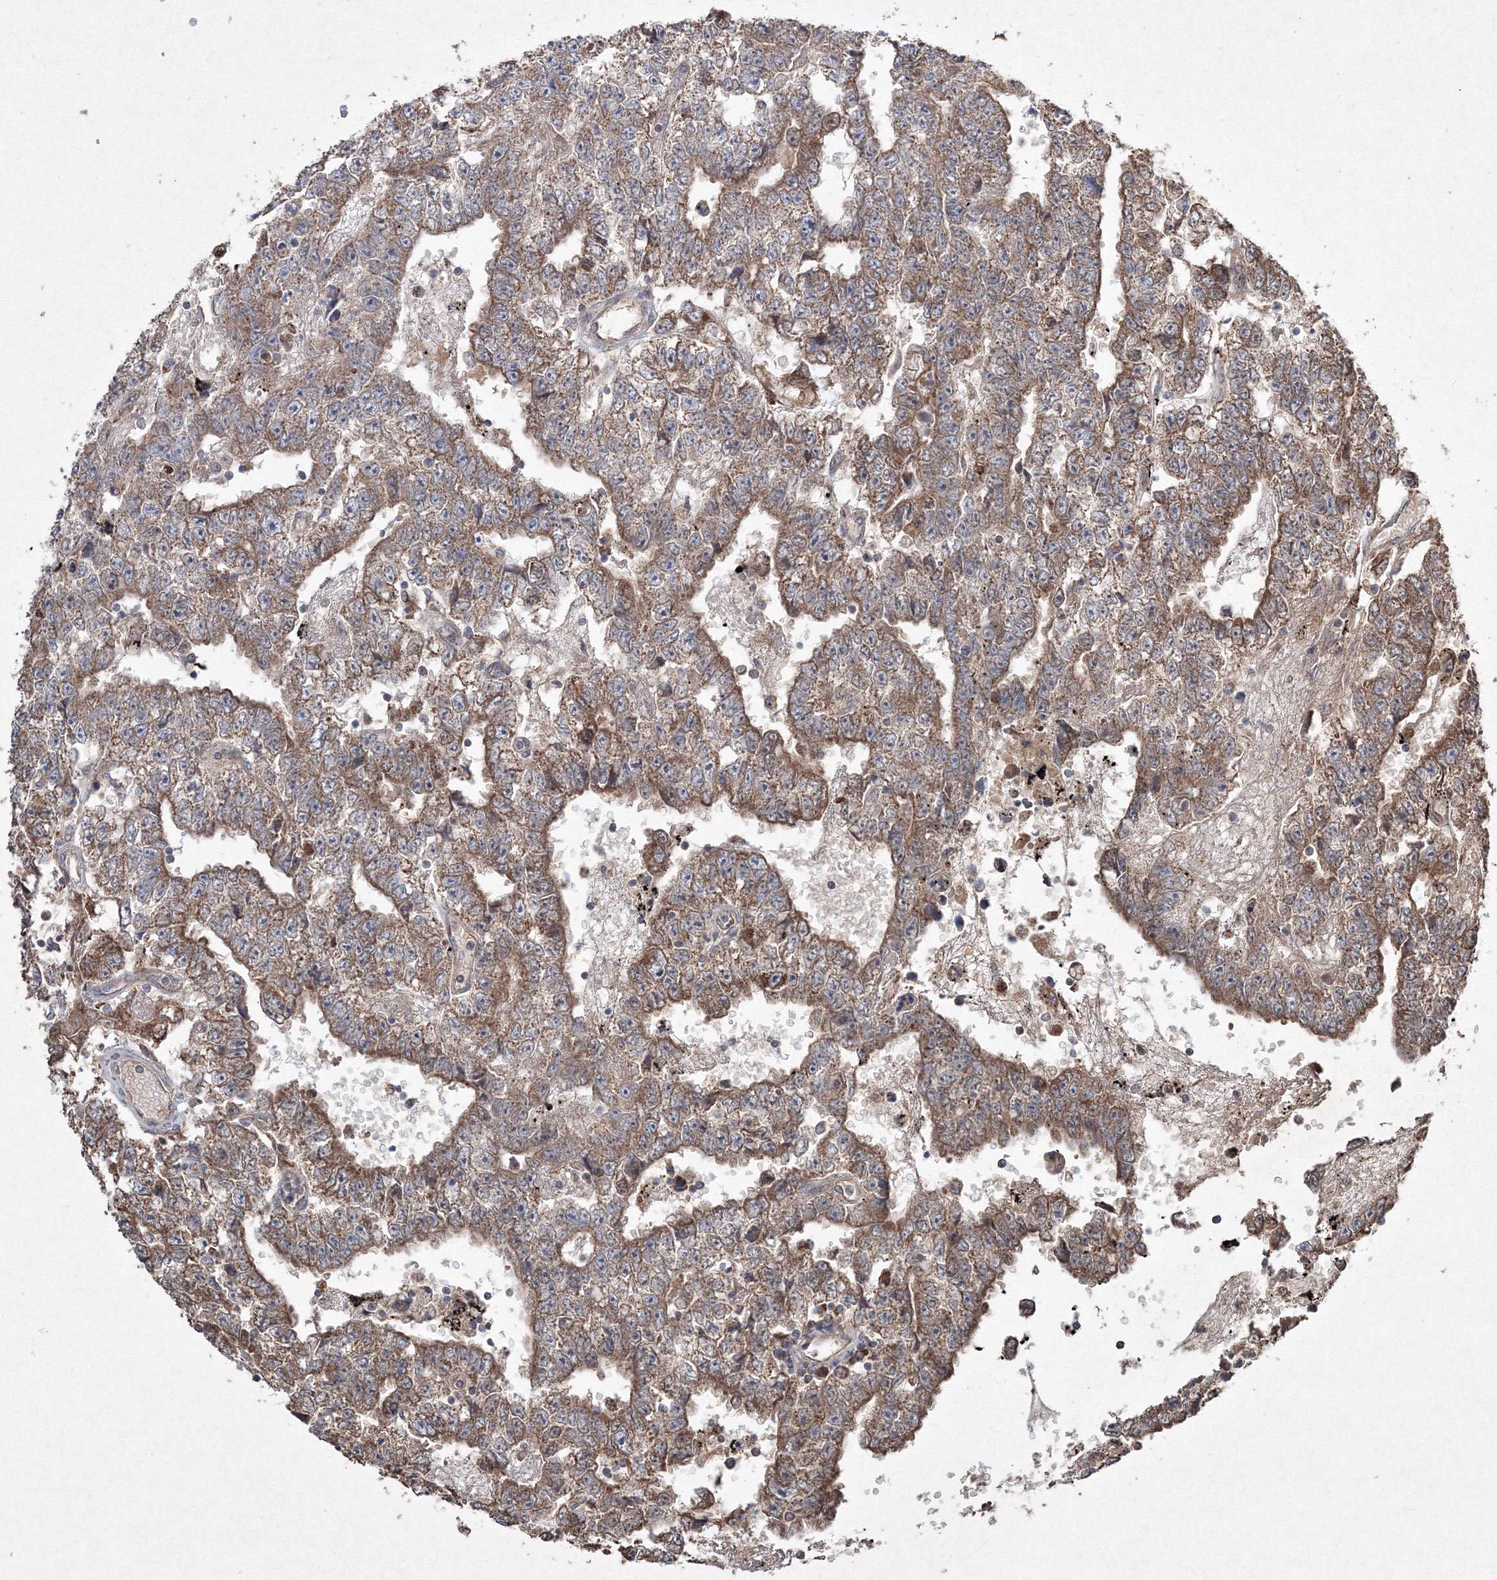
{"staining": {"intensity": "moderate", "quantity": ">75%", "location": "cytoplasmic/membranous"}, "tissue": "testis cancer", "cell_type": "Tumor cells", "image_type": "cancer", "snomed": [{"axis": "morphology", "description": "Carcinoma, Embryonal, NOS"}, {"axis": "topography", "description": "Testis"}], "caption": "IHC histopathology image of neoplastic tissue: testis cancer (embryonal carcinoma) stained using immunohistochemistry displays medium levels of moderate protein expression localized specifically in the cytoplasmic/membranous of tumor cells, appearing as a cytoplasmic/membranous brown color.", "gene": "GRSF1", "patient": {"sex": "male", "age": 25}}